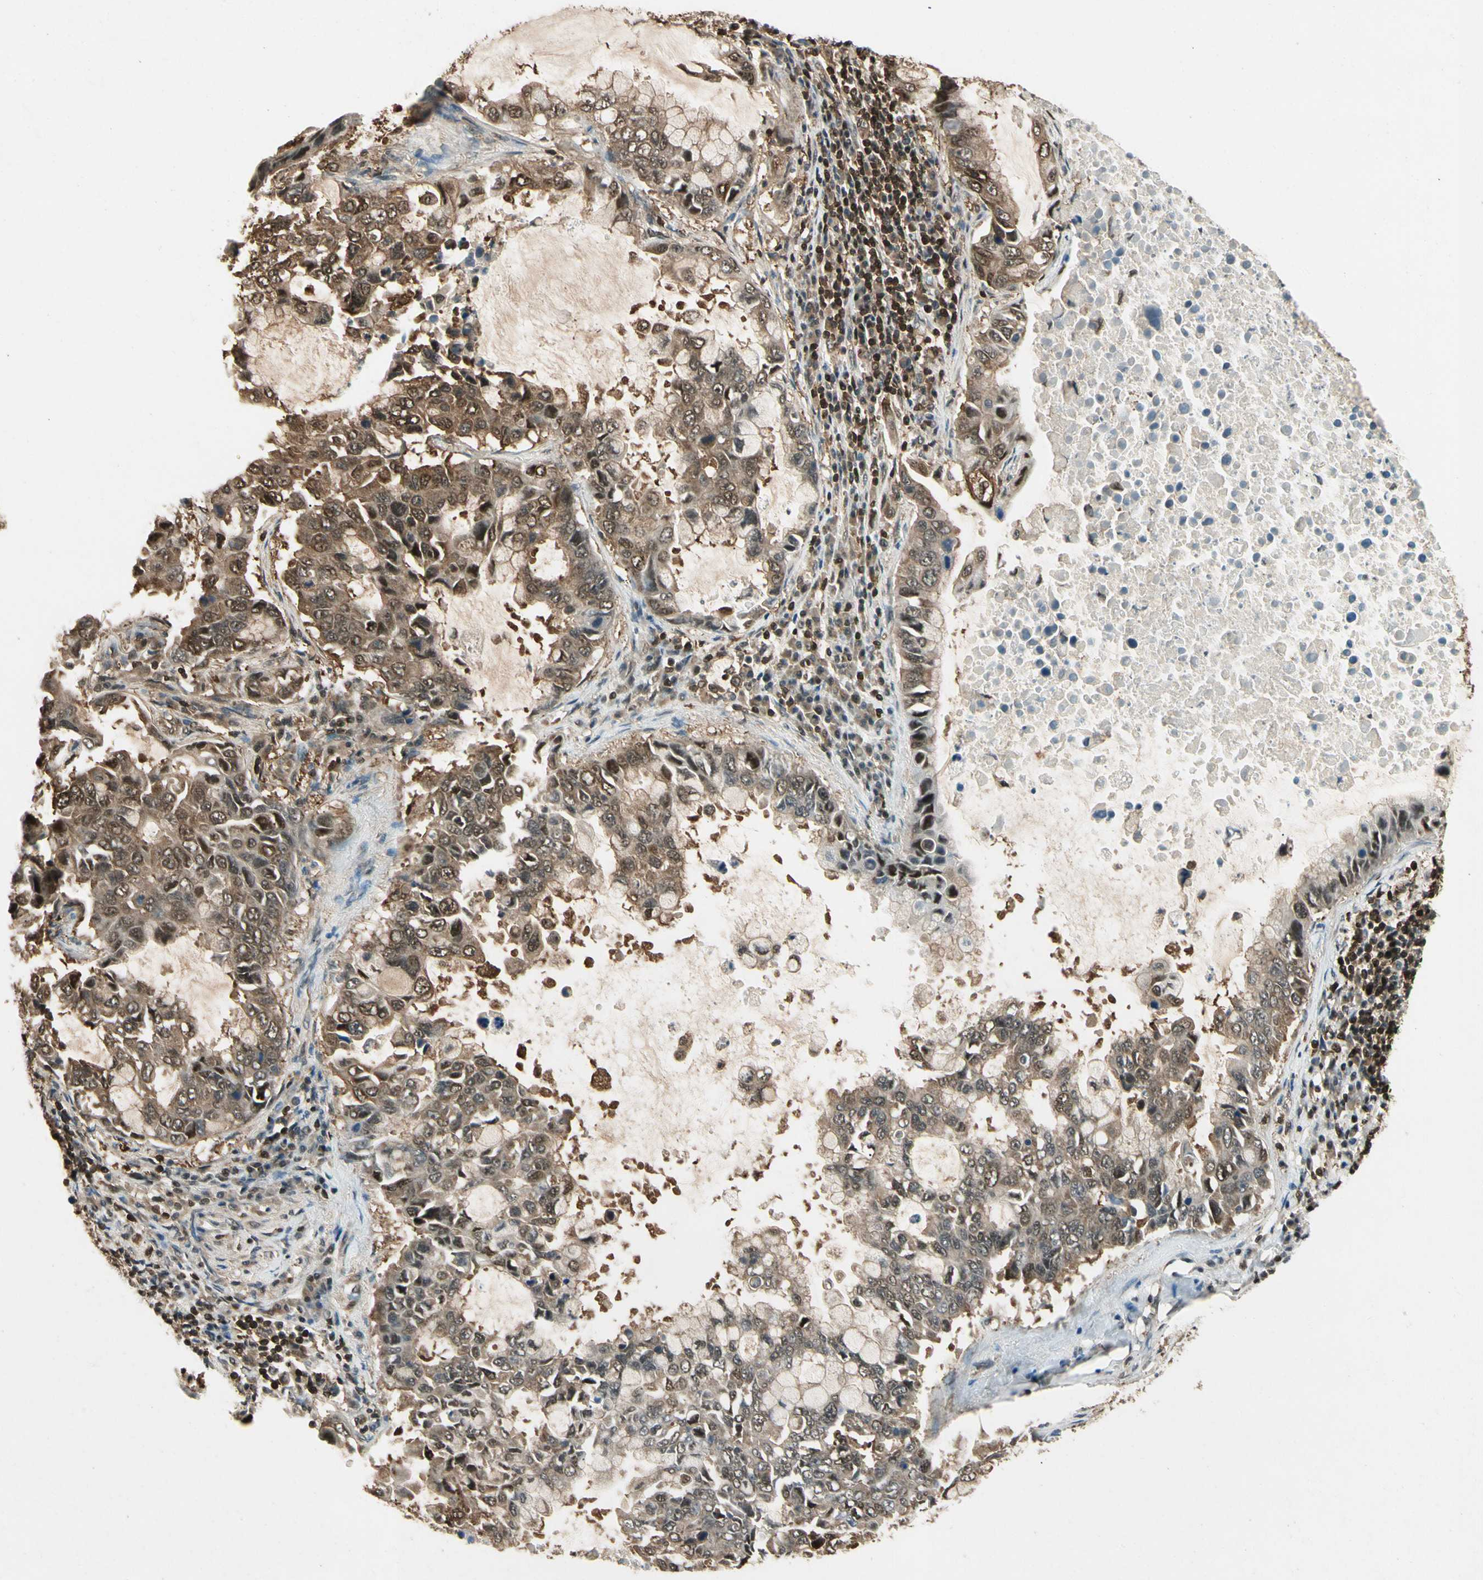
{"staining": {"intensity": "moderate", "quantity": ">75%", "location": "cytoplasmic/membranous,nuclear"}, "tissue": "lung cancer", "cell_type": "Tumor cells", "image_type": "cancer", "snomed": [{"axis": "morphology", "description": "Adenocarcinoma, NOS"}, {"axis": "topography", "description": "Lung"}], "caption": "This histopathology image displays immunohistochemistry staining of lung adenocarcinoma, with medium moderate cytoplasmic/membranous and nuclear staining in about >75% of tumor cells.", "gene": "YWHAQ", "patient": {"sex": "male", "age": 64}}